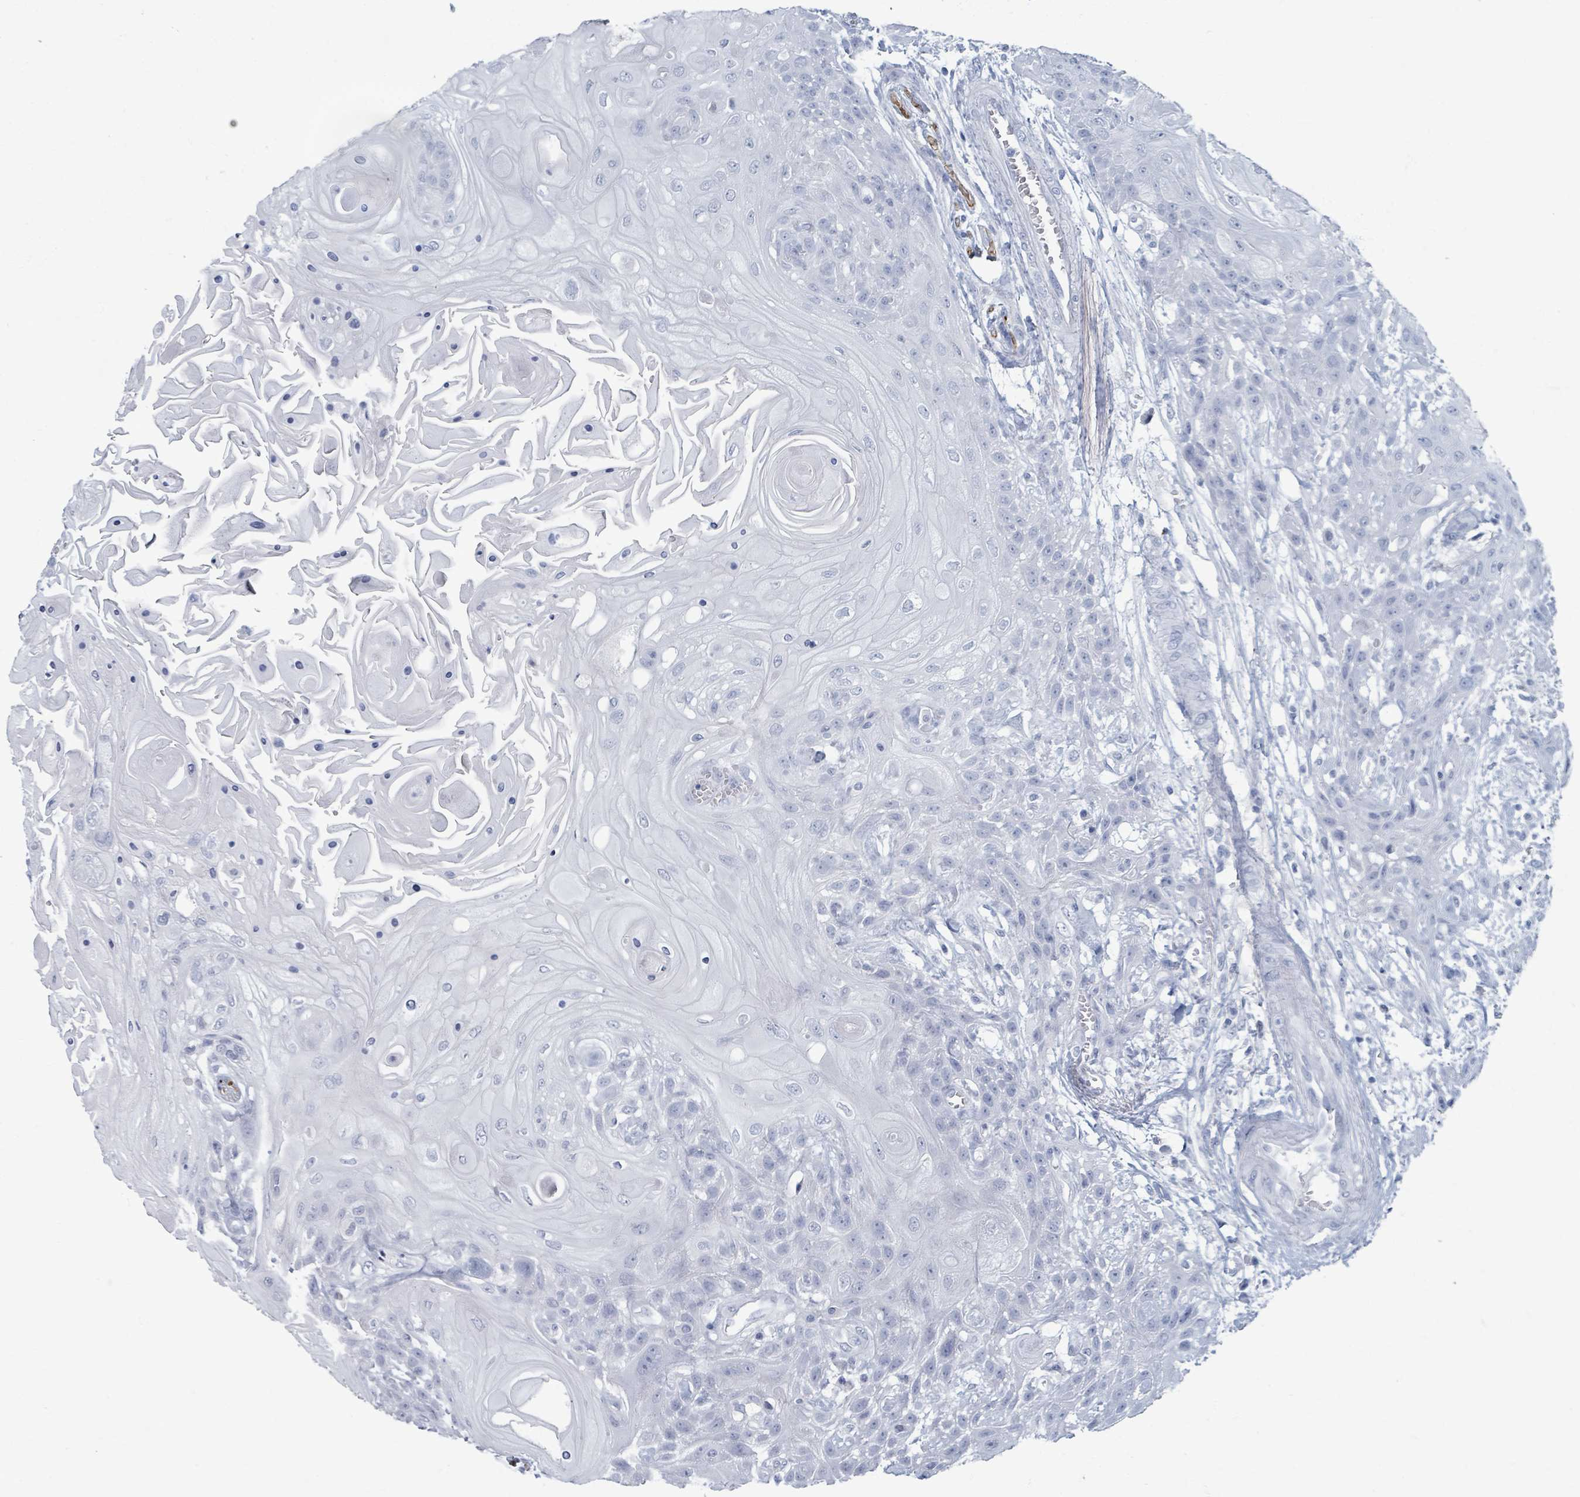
{"staining": {"intensity": "negative", "quantity": "none", "location": "none"}, "tissue": "head and neck cancer", "cell_type": "Tumor cells", "image_type": "cancer", "snomed": [{"axis": "morphology", "description": "Squamous cell carcinoma, NOS"}, {"axis": "topography", "description": "Head-Neck"}], "caption": "Immunohistochemistry (IHC) micrograph of neoplastic tissue: human head and neck cancer (squamous cell carcinoma) stained with DAB (3,3'-diaminobenzidine) shows no significant protein positivity in tumor cells.", "gene": "TAS2R1", "patient": {"sex": "female", "age": 43}}